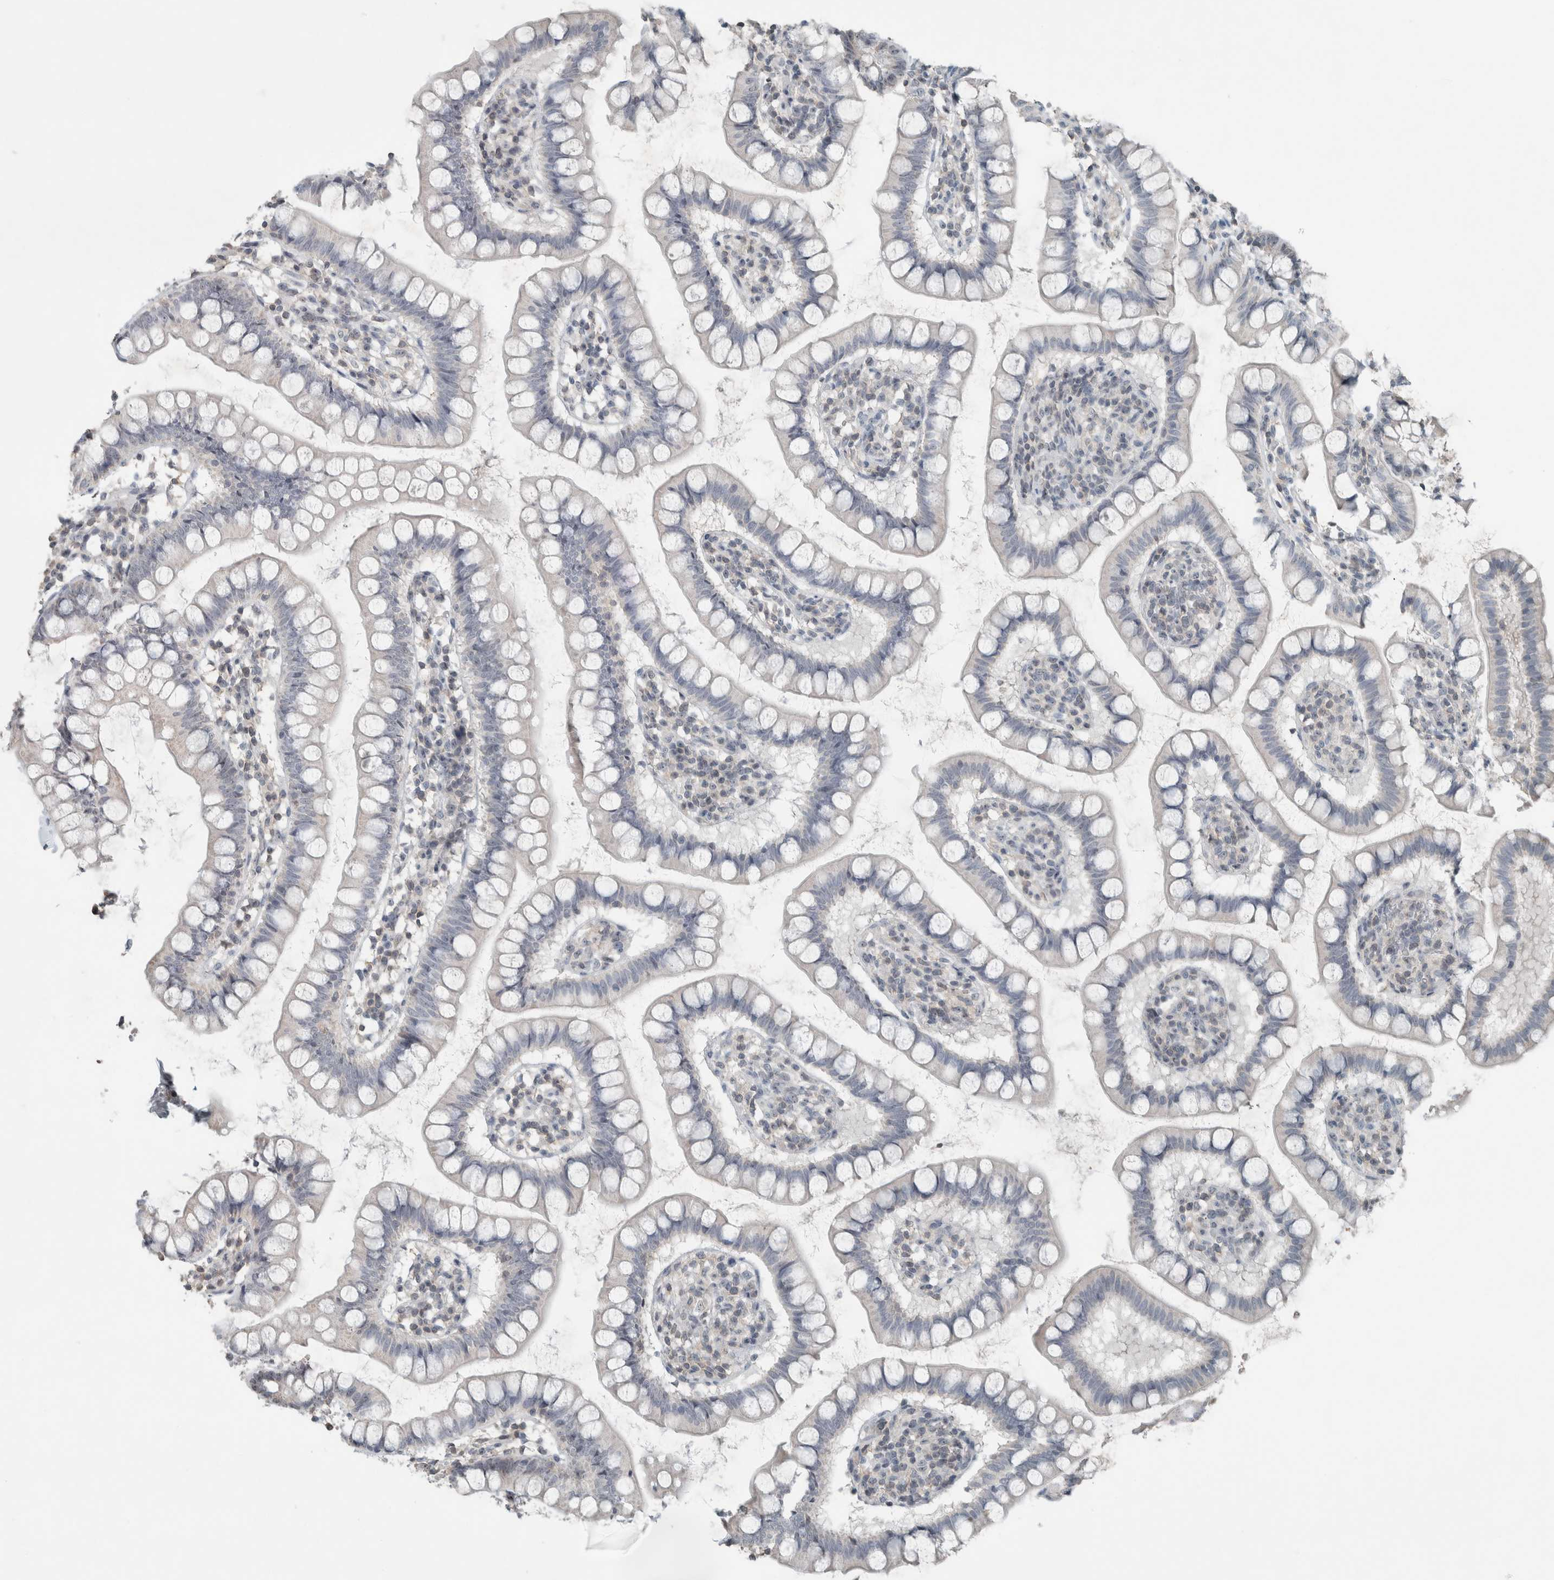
{"staining": {"intensity": "negative", "quantity": "none", "location": "none"}, "tissue": "small intestine", "cell_type": "Glandular cells", "image_type": "normal", "snomed": [{"axis": "morphology", "description": "Normal tissue, NOS"}, {"axis": "topography", "description": "Small intestine"}], "caption": "Histopathology image shows no protein staining in glandular cells of benign small intestine.", "gene": "RPF1", "patient": {"sex": "female", "age": 84}}